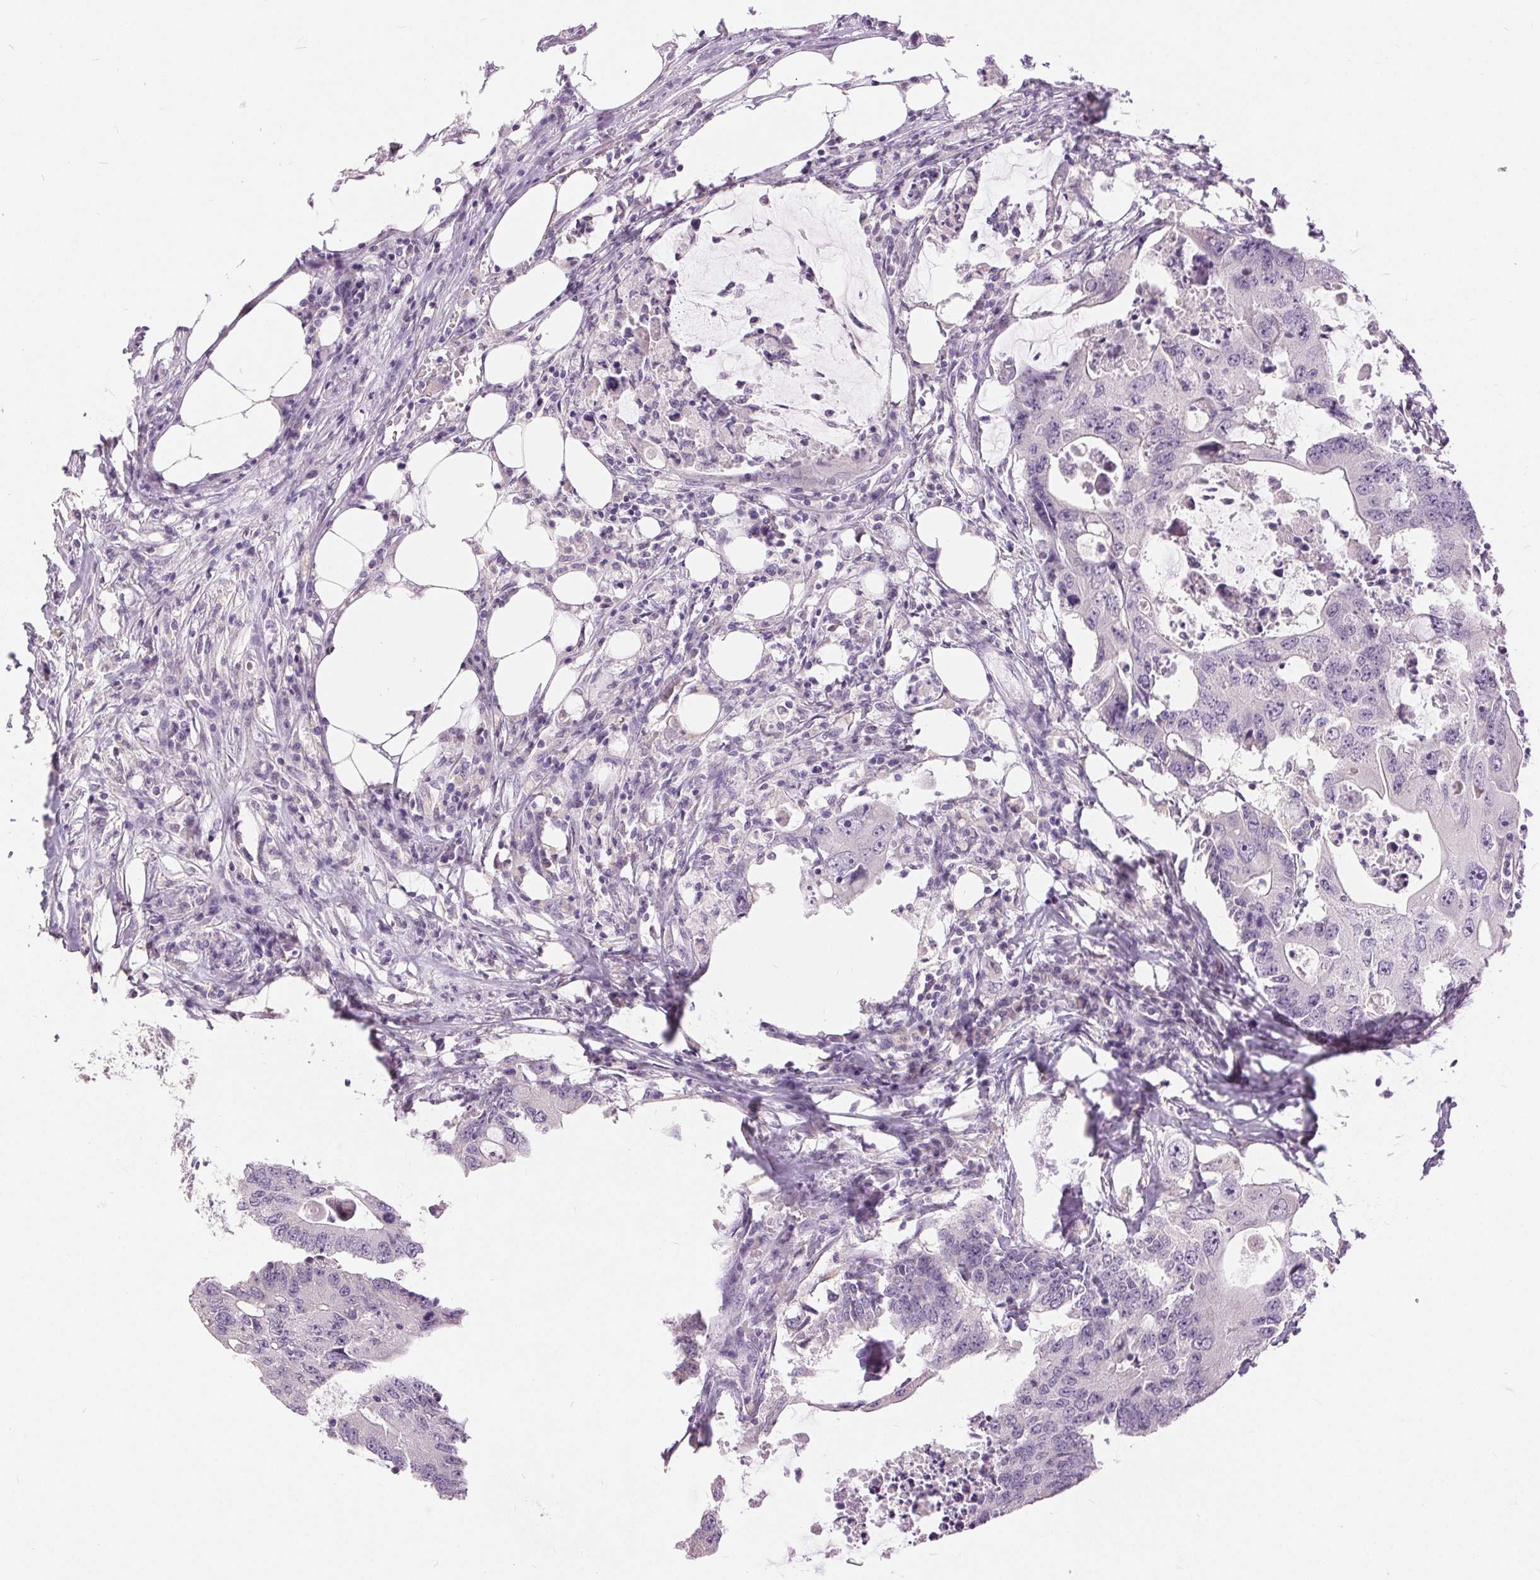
{"staining": {"intensity": "negative", "quantity": "none", "location": "none"}, "tissue": "colorectal cancer", "cell_type": "Tumor cells", "image_type": "cancer", "snomed": [{"axis": "morphology", "description": "Adenocarcinoma, NOS"}, {"axis": "topography", "description": "Colon"}], "caption": "The immunohistochemistry image has no significant expression in tumor cells of adenocarcinoma (colorectal) tissue. (IHC, brightfield microscopy, high magnification).", "gene": "DSG3", "patient": {"sex": "male", "age": 71}}